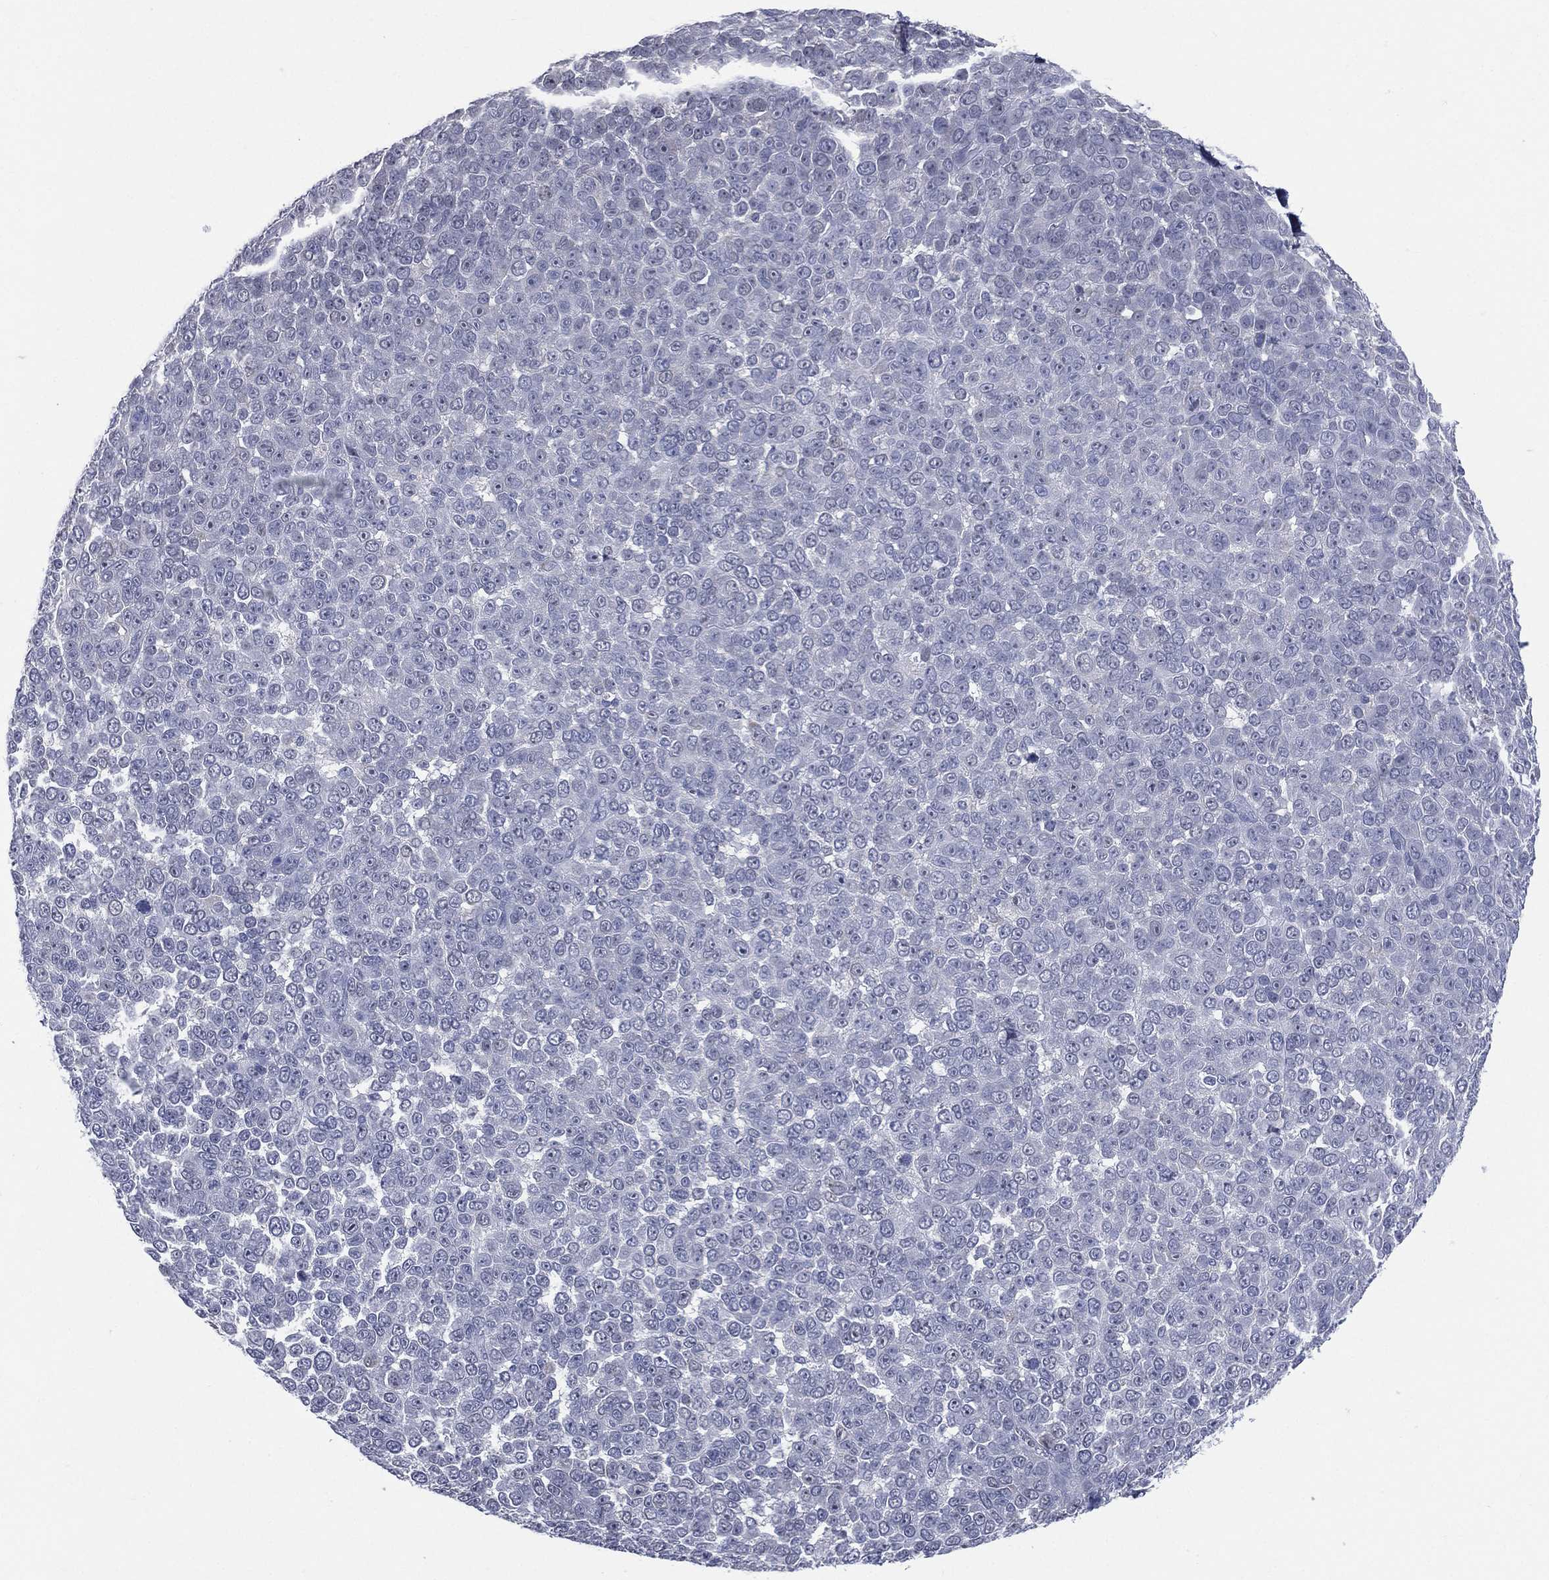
{"staining": {"intensity": "negative", "quantity": "none", "location": "none"}, "tissue": "melanoma", "cell_type": "Tumor cells", "image_type": "cancer", "snomed": [{"axis": "morphology", "description": "Malignant melanoma, NOS"}, {"axis": "topography", "description": "Skin"}], "caption": "Tumor cells are negative for protein expression in human malignant melanoma. (IHC, brightfield microscopy, high magnification).", "gene": "AKAP3", "patient": {"sex": "female", "age": 95}}